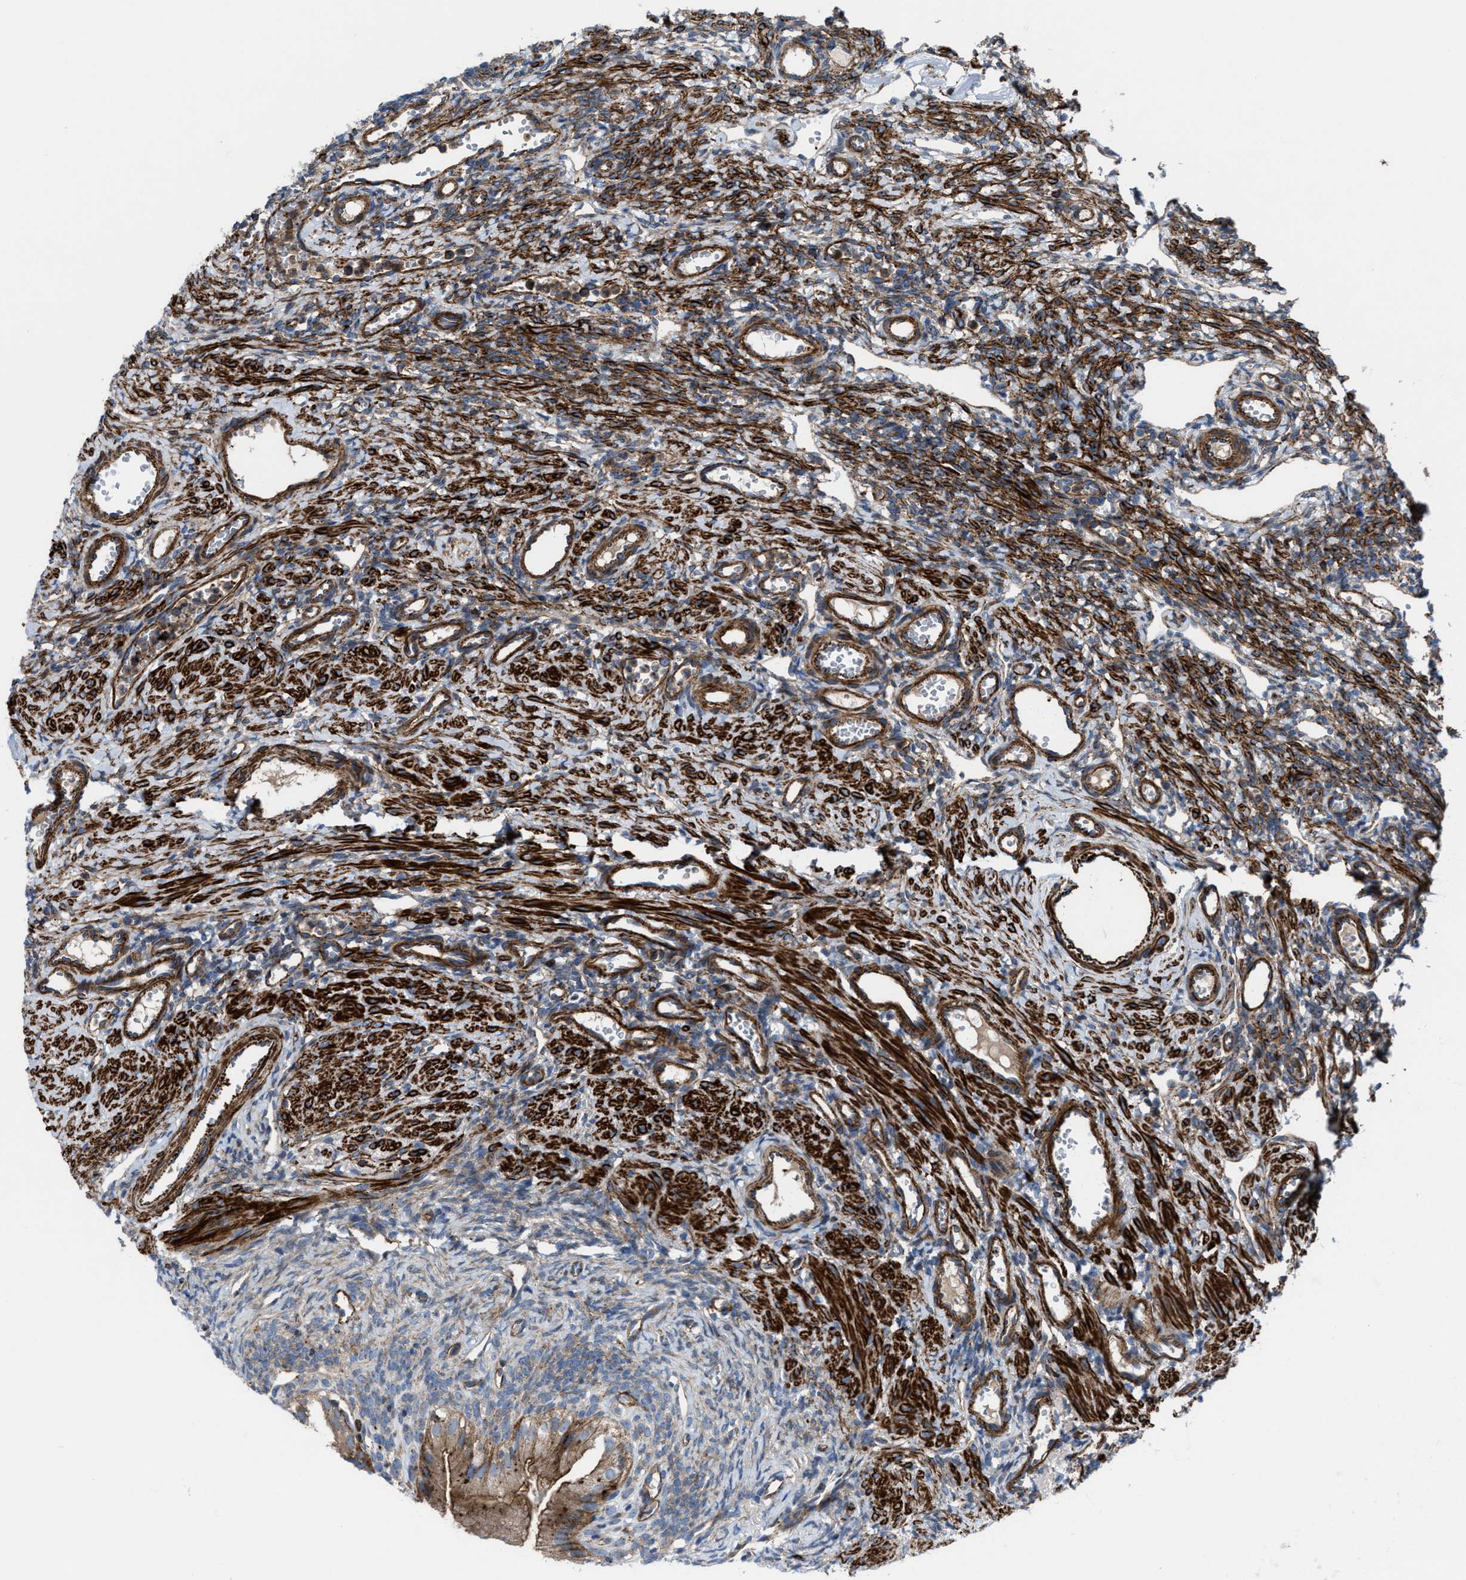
{"staining": {"intensity": "weak", "quantity": "25%-75%", "location": "cytoplasmic/membranous"}, "tissue": "ovary", "cell_type": "Follicle cells", "image_type": "normal", "snomed": [{"axis": "morphology", "description": "Normal tissue, NOS"}, {"axis": "topography", "description": "Ovary"}], "caption": "Follicle cells reveal weak cytoplasmic/membranous staining in approximately 25%-75% of cells in unremarkable ovary.", "gene": "AGPAT2", "patient": {"sex": "female", "age": 33}}